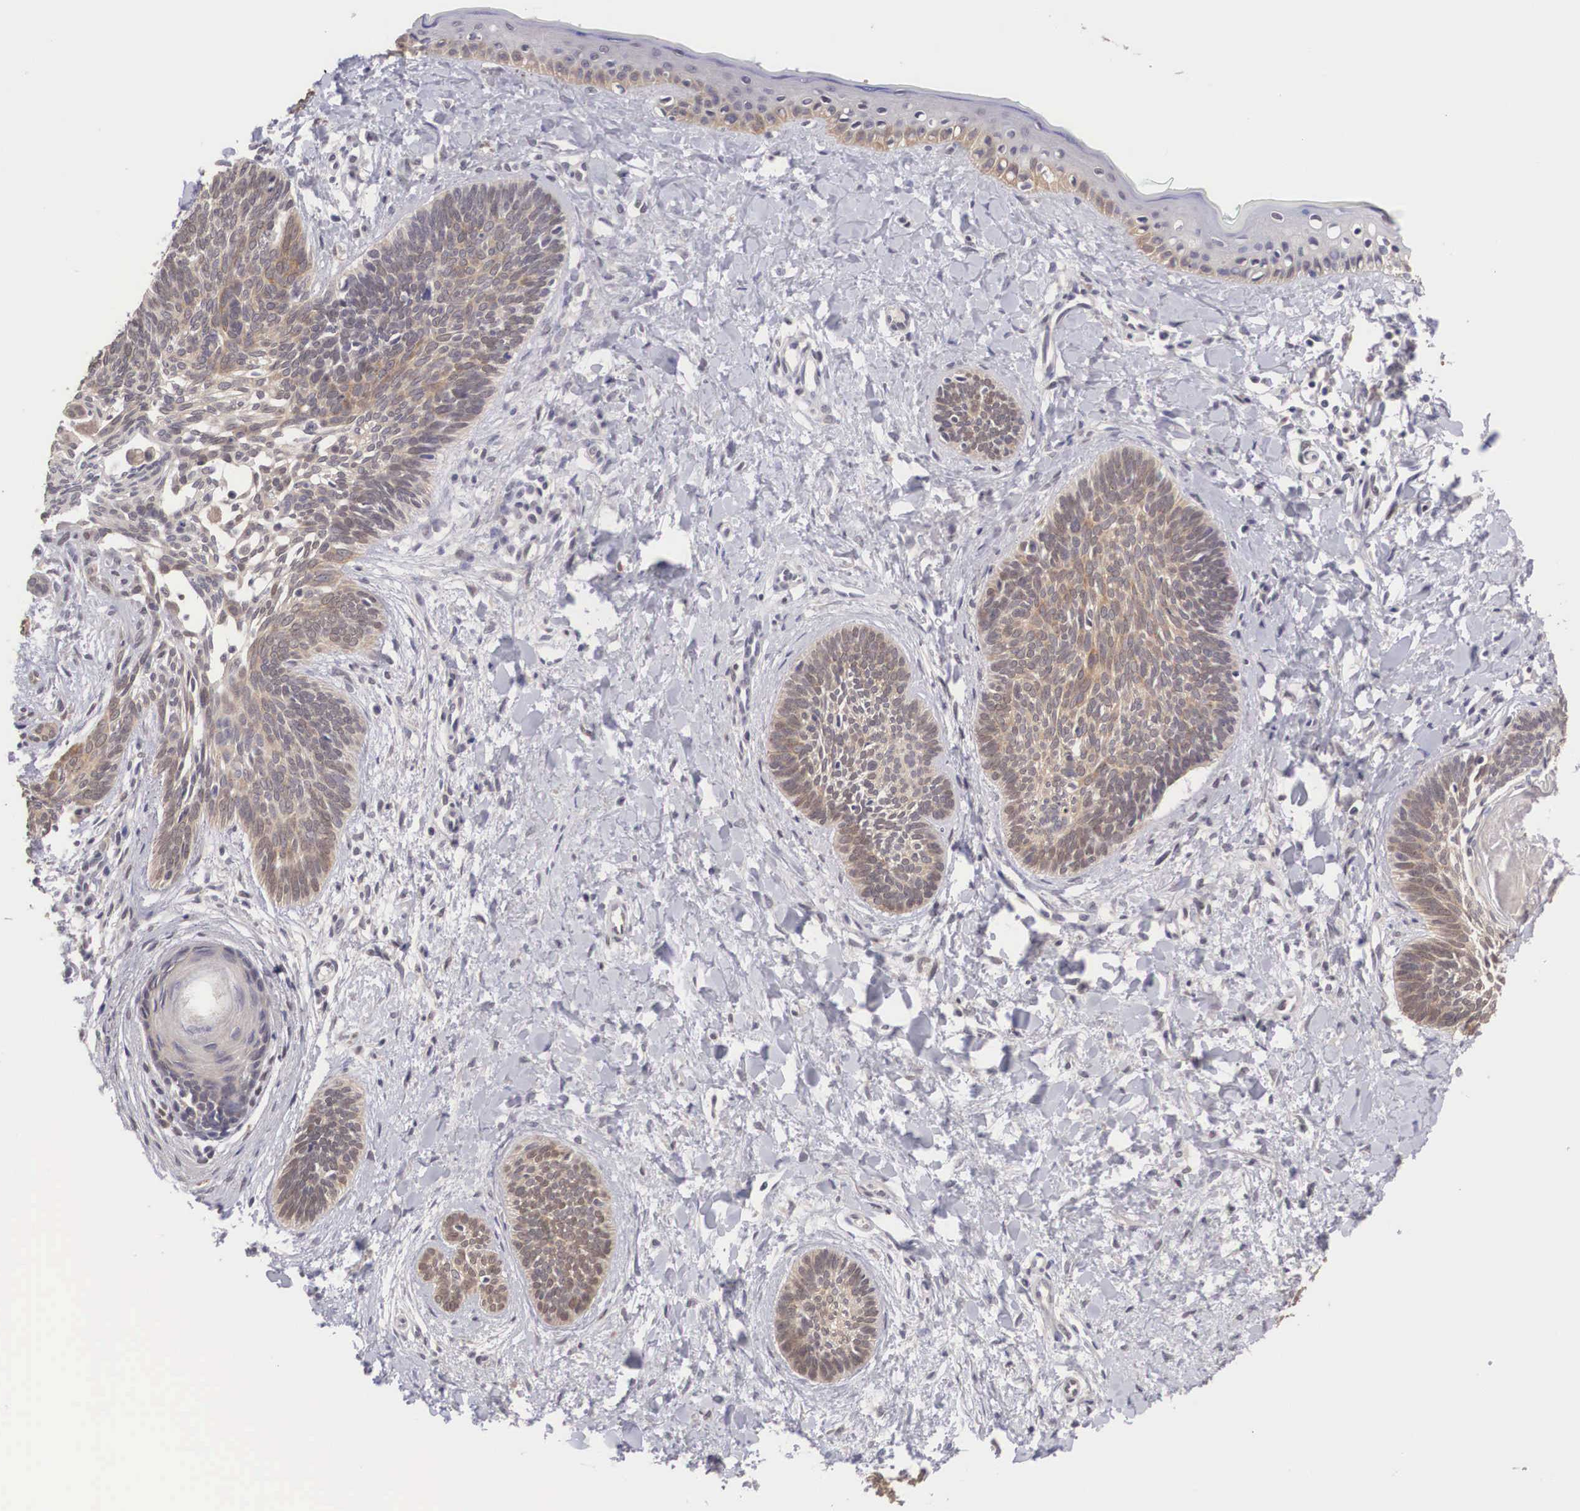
{"staining": {"intensity": "moderate", "quantity": ">75%", "location": "cytoplasmic/membranous,nuclear"}, "tissue": "skin cancer", "cell_type": "Tumor cells", "image_type": "cancer", "snomed": [{"axis": "morphology", "description": "Basal cell carcinoma"}, {"axis": "topography", "description": "Skin"}], "caption": "Immunohistochemical staining of skin cancer (basal cell carcinoma) exhibits medium levels of moderate cytoplasmic/membranous and nuclear staining in about >75% of tumor cells. The staining is performed using DAB (3,3'-diaminobenzidine) brown chromogen to label protein expression. The nuclei are counter-stained blue using hematoxylin.", "gene": "NINL", "patient": {"sex": "female", "age": 81}}